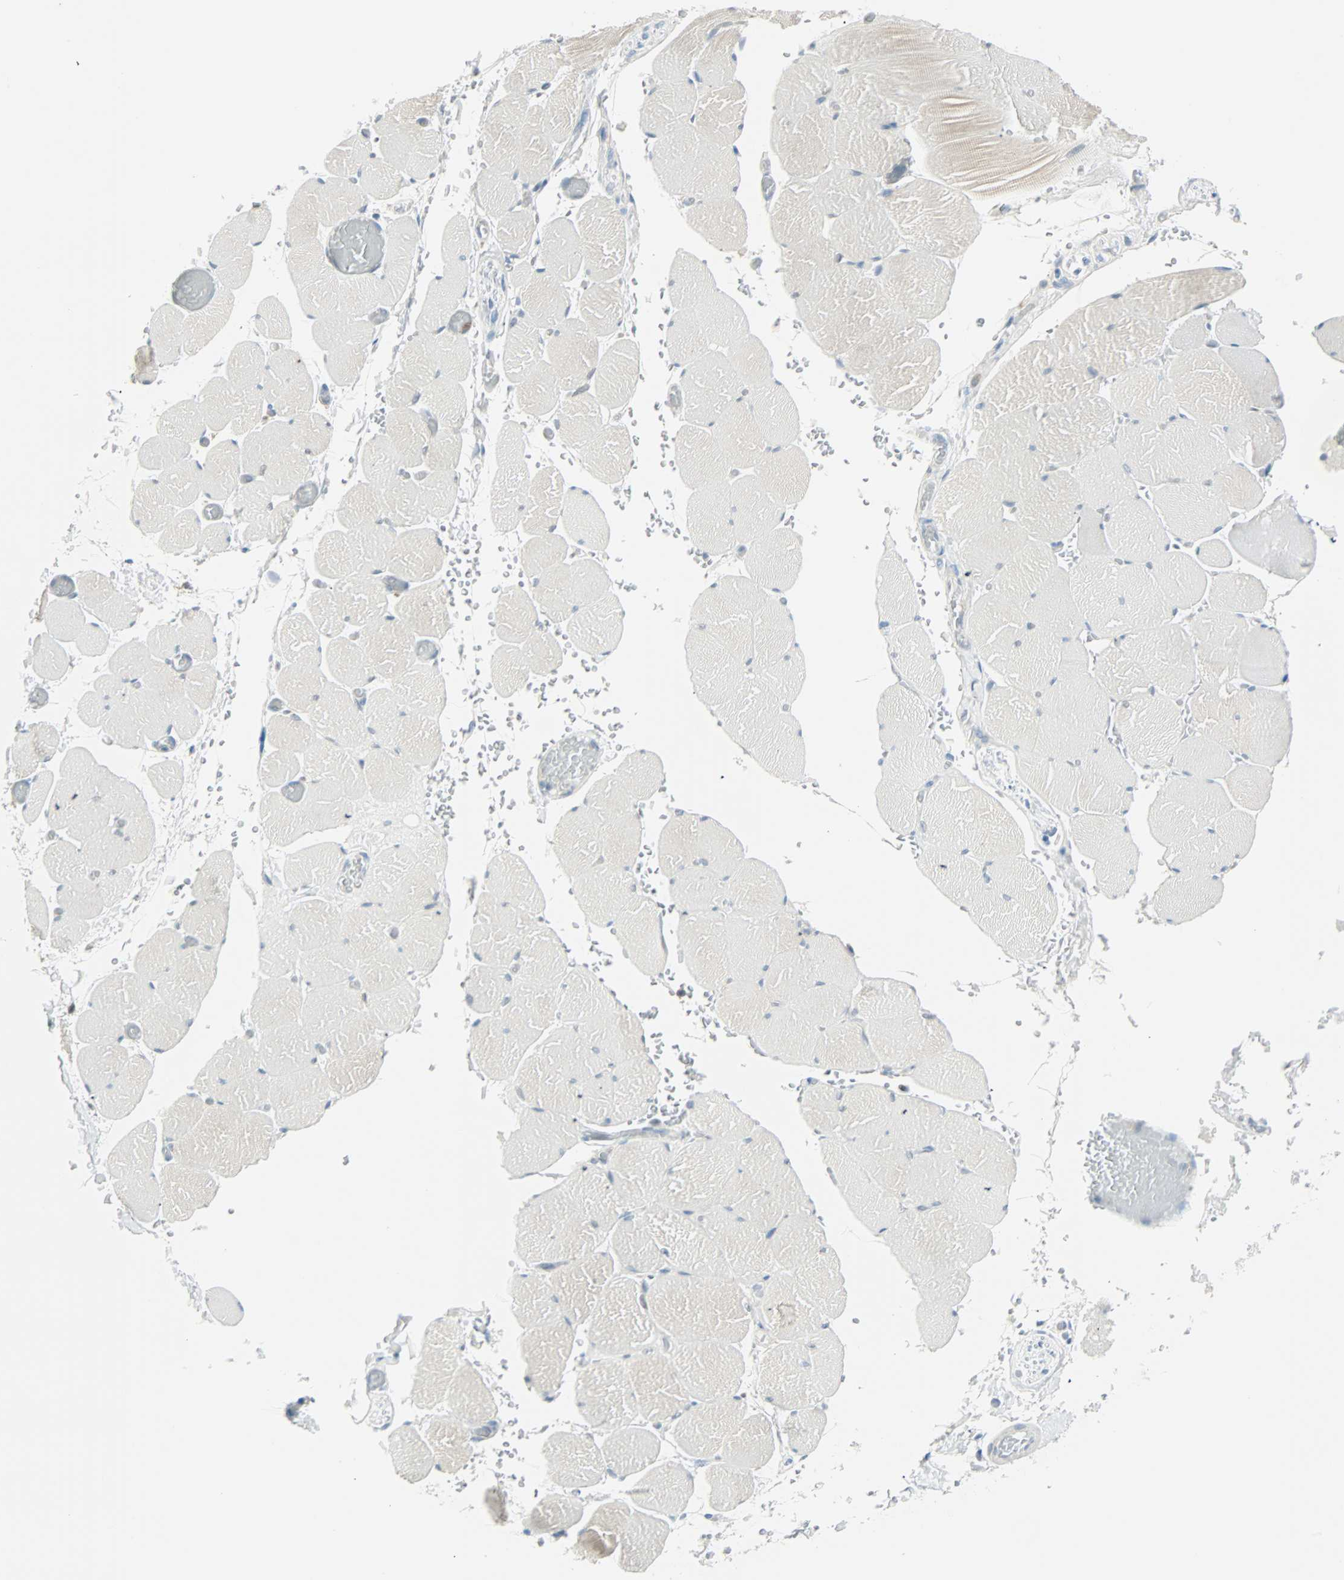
{"staining": {"intensity": "negative", "quantity": "none", "location": "none"}, "tissue": "skeletal muscle", "cell_type": "Myocytes", "image_type": "normal", "snomed": [{"axis": "morphology", "description": "Normal tissue, NOS"}, {"axis": "topography", "description": "Skeletal muscle"}, {"axis": "topography", "description": "Soft tissue"}], "caption": "Human skeletal muscle stained for a protein using immunohistochemistry displays no staining in myocytes.", "gene": "SMIM8", "patient": {"sex": "female", "age": 58}}